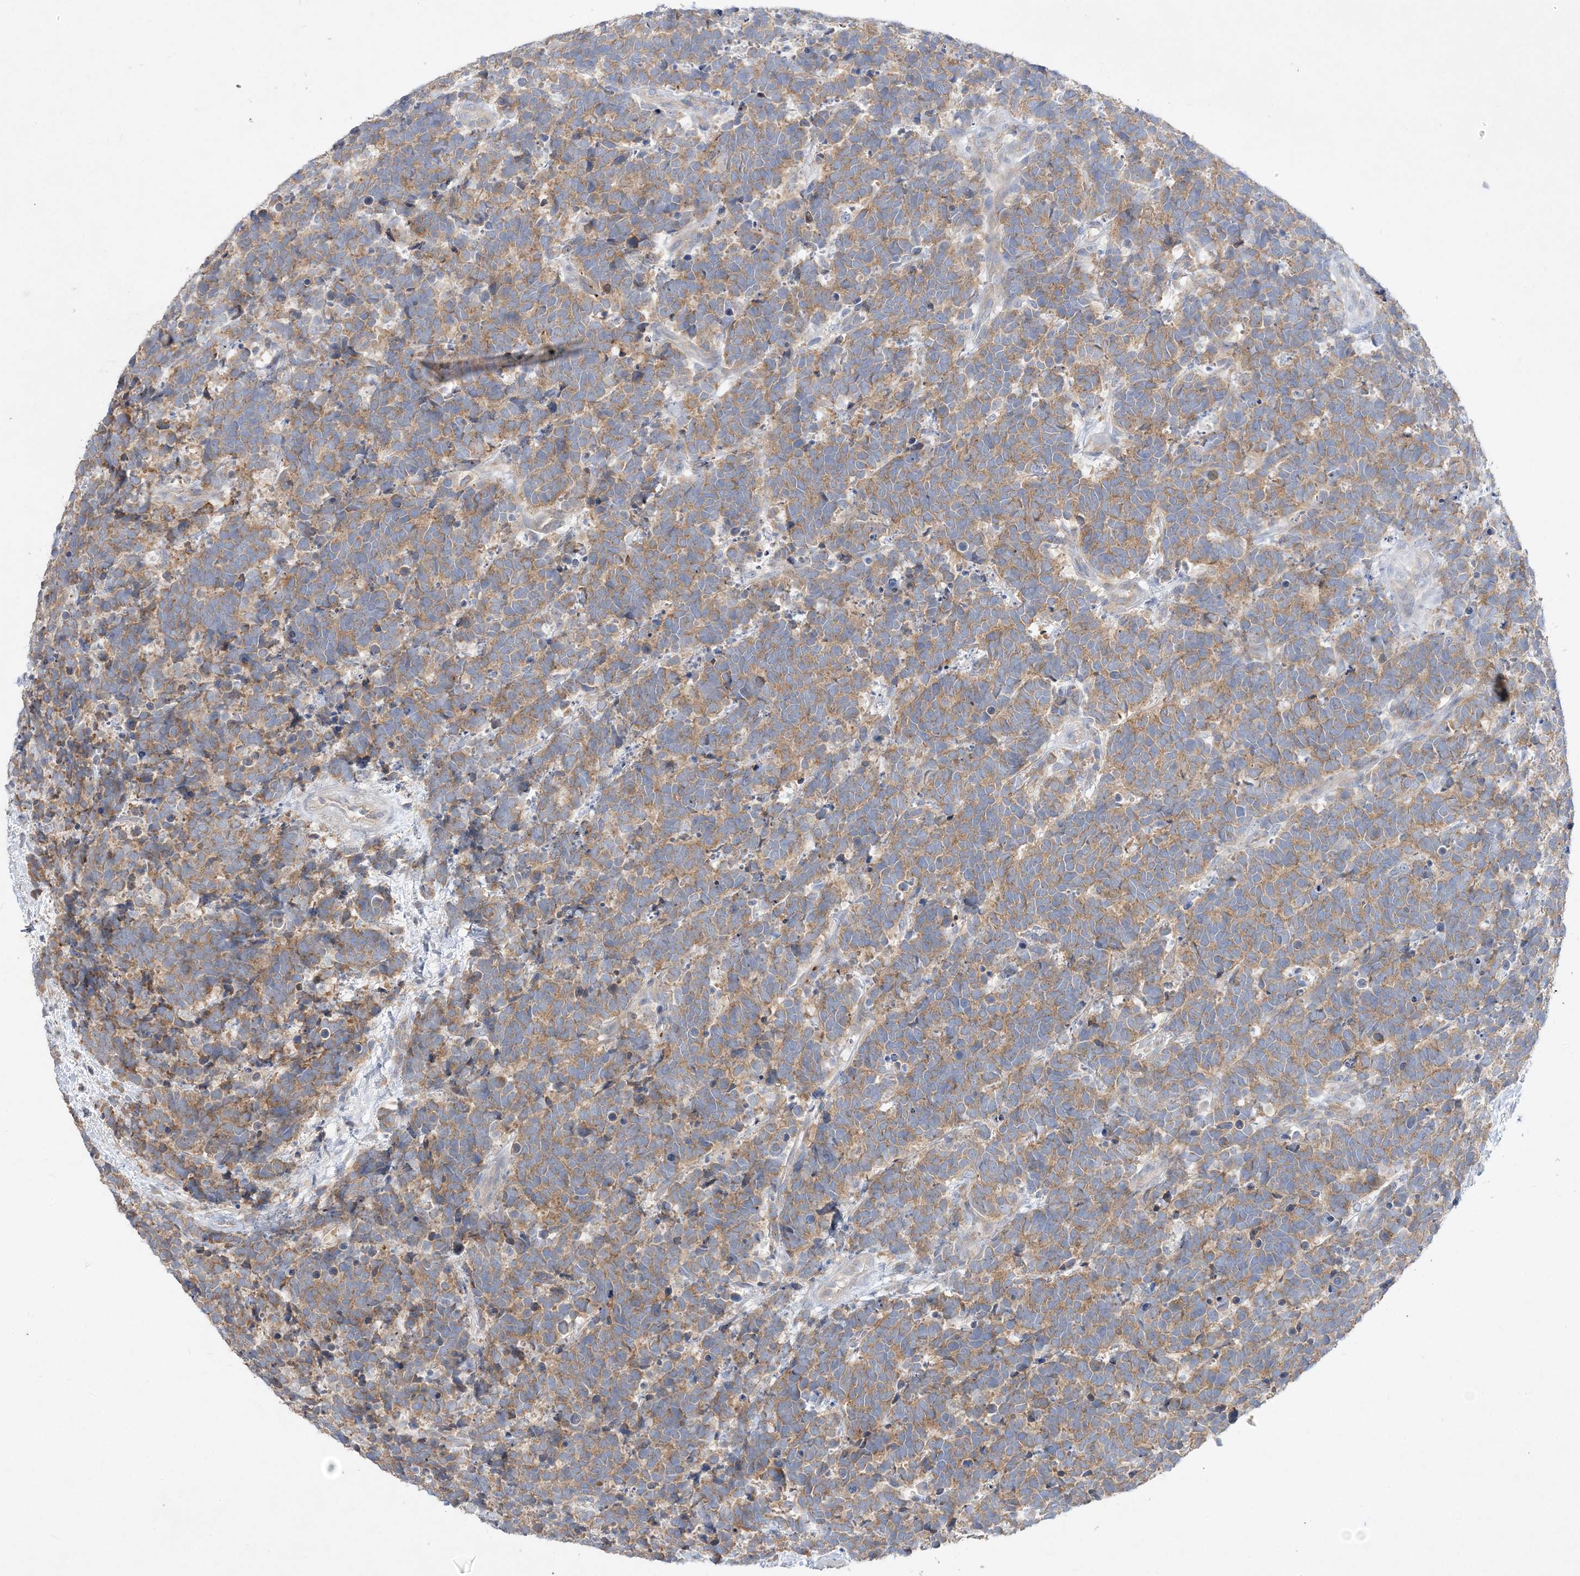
{"staining": {"intensity": "moderate", "quantity": ">75%", "location": "cytoplasmic/membranous"}, "tissue": "carcinoid", "cell_type": "Tumor cells", "image_type": "cancer", "snomed": [{"axis": "morphology", "description": "Carcinoma, NOS"}, {"axis": "morphology", "description": "Carcinoid, malignant, NOS"}, {"axis": "topography", "description": "Urinary bladder"}], "caption": "Immunohistochemistry micrograph of neoplastic tissue: human malignant carcinoid stained using immunohistochemistry shows medium levels of moderate protein expression localized specifically in the cytoplasmic/membranous of tumor cells, appearing as a cytoplasmic/membranous brown color.", "gene": "ADCK2", "patient": {"sex": "male", "age": 57}}